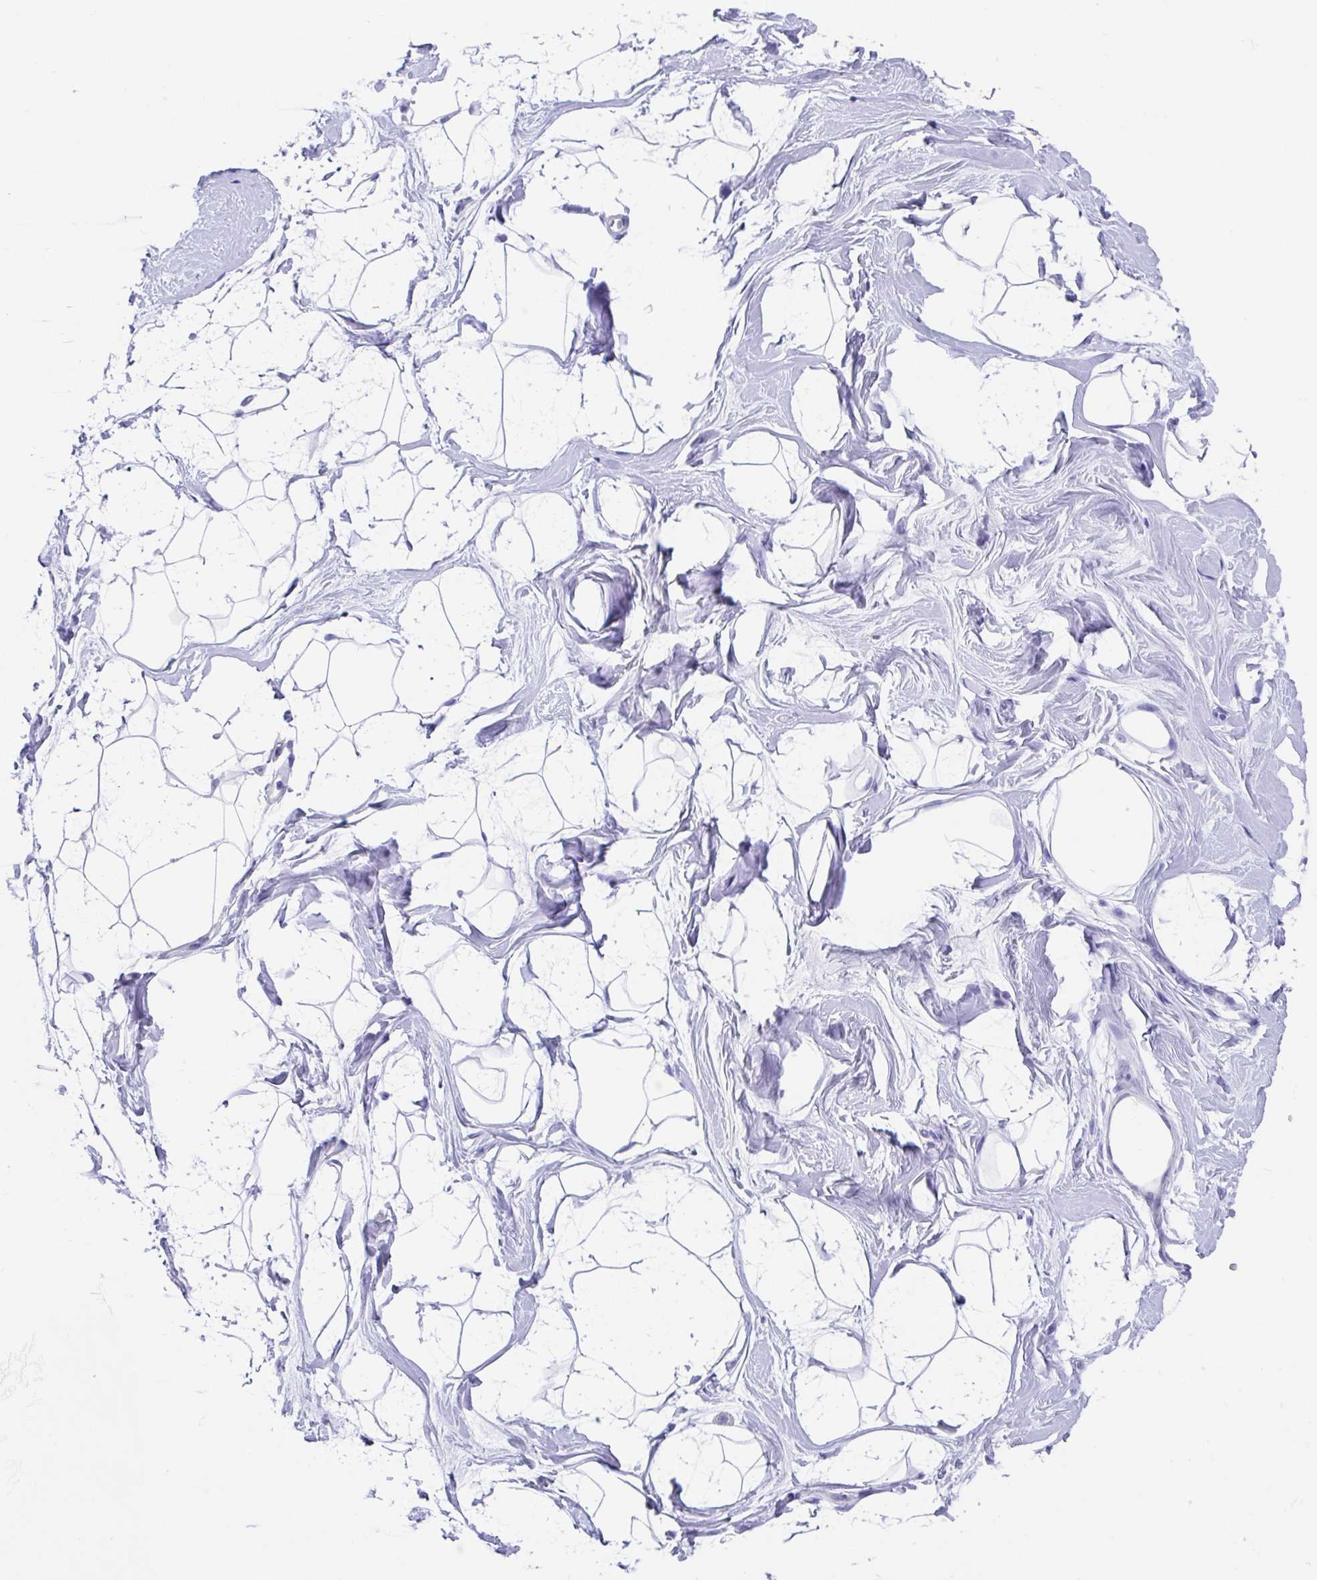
{"staining": {"intensity": "negative", "quantity": "none", "location": "none"}, "tissue": "breast", "cell_type": "Adipocytes", "image_type": "normal", "snomed": [{"axis": "morphology", "description": "Normal tissue, NOS"}, {"axis": "topography", "description": "Breast"}], "caption": "There is no significant staining in adipocytes of breast. (DAB (3,3'-diaminobenzidine) immunohistochemistry (IHC), high magnification).", "gene": "FAM107A", "patient": {"sex": "female", "age": 45}}